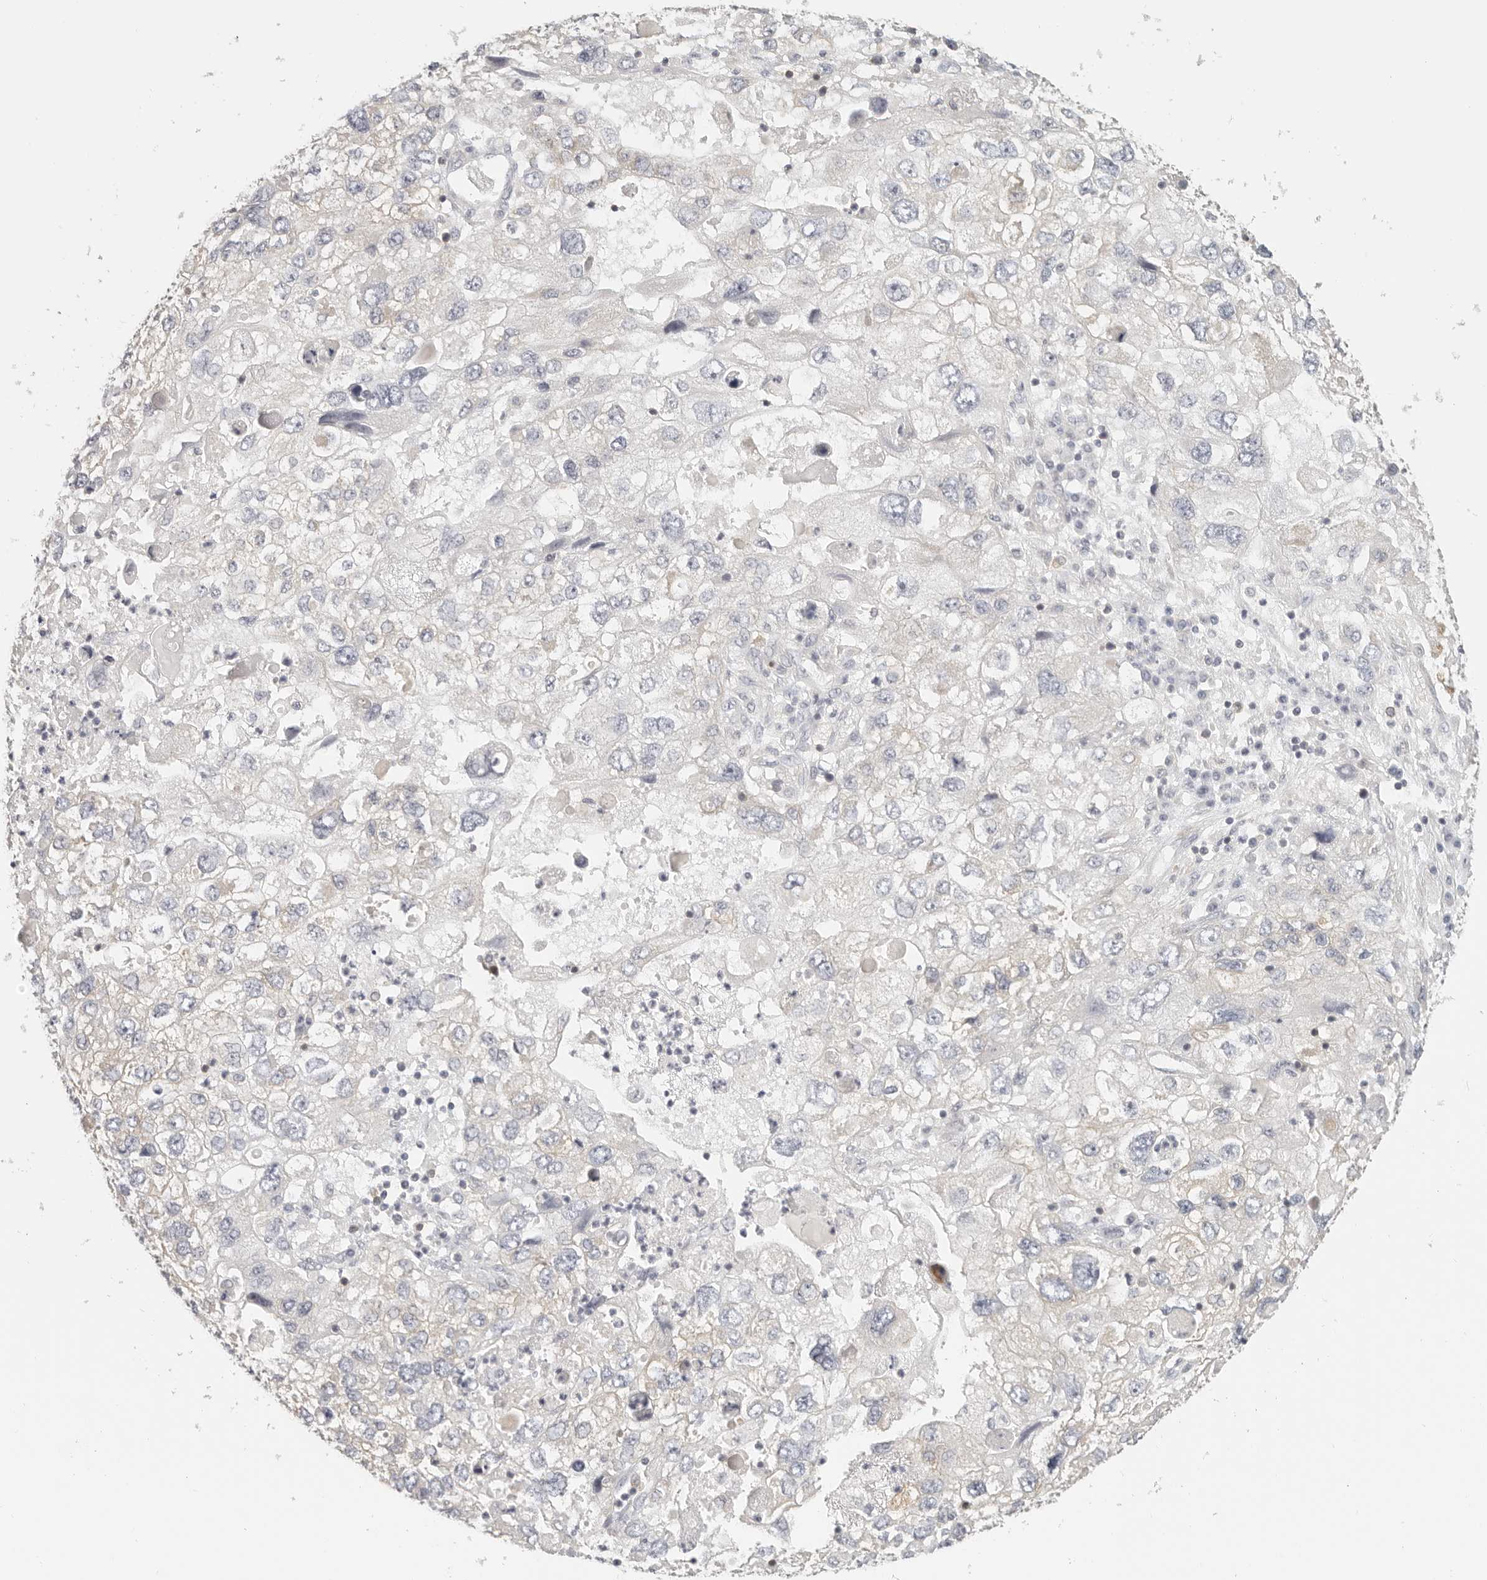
{"staining": {"intensity": "negative", "quantity": "none", "location": "none"}, "tissue": "endometrial cancer", "cell_type": "Tumor cells", "image_type": "cancer", "snomed": [{"axis": "morphology", "description": "Adenocarcinoma, NOS"}, {"axis": "topography", "description": "Endometrium"}], "caption": "Human endometrial cancer stained for a protein using immunohistochemistry (IHC) shows no positivity in tumor cells.", "gene": "ANXA9", "patient": {"sex": "female", "age": 49}}